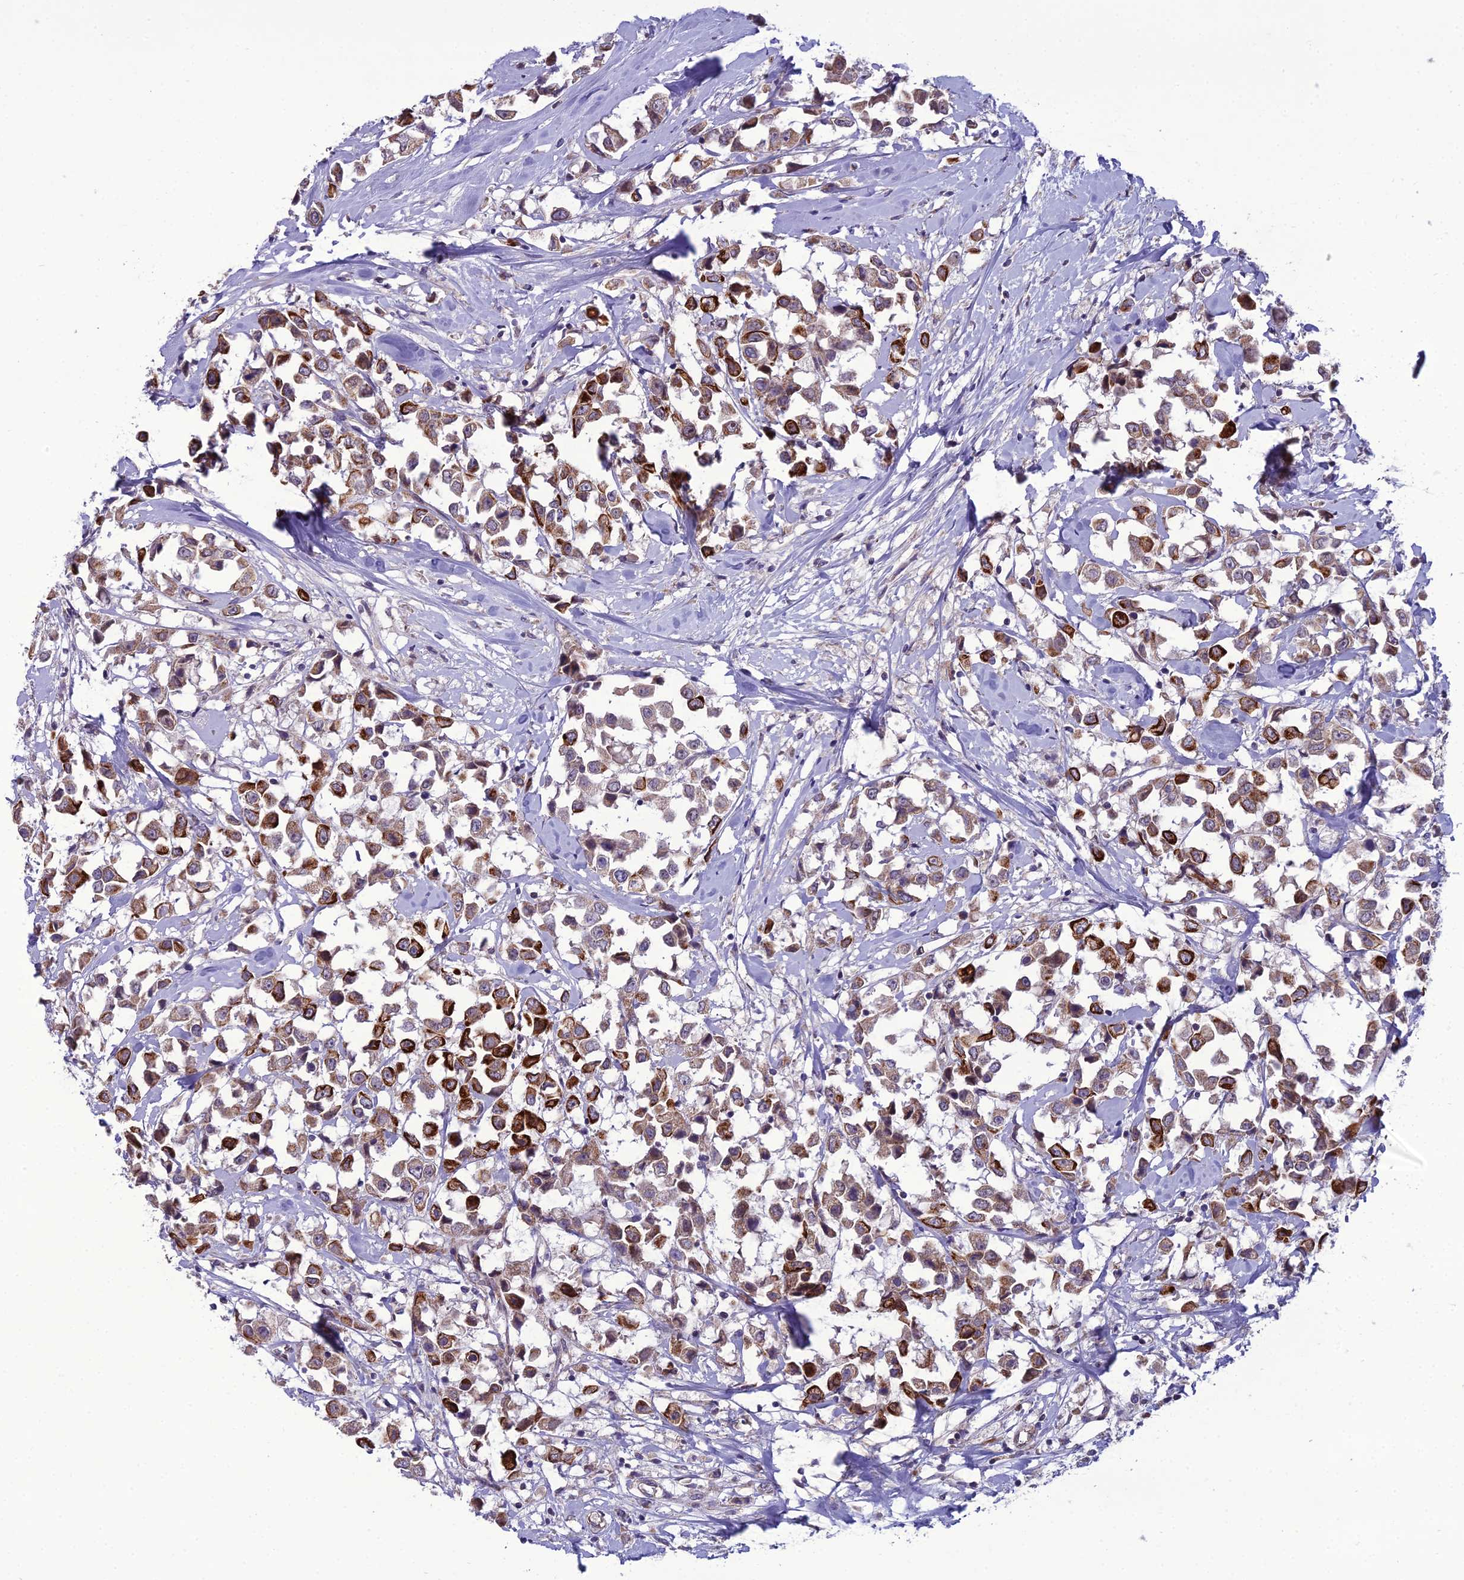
{"staining": {"intensity": "strong", "quantity": ">75%", "location": "cytoplasmic/membranous"}, "tissue": "breast cancer", "cell_type": "Tumor cells", "image_type": "cancer", "snomed": [{"axis": "morphology", "description": "Duct carcinoma"}, {"axis": "topography", "description": "Breast"}], "caption": "Breast invasive ductal carcinoma stained with a brown dye shows strong cytoplasmic/membranous positive staining in about >75% of tumor cells.", "gene": "NODAL", "patient": {"sex": "female", "age": 61}}